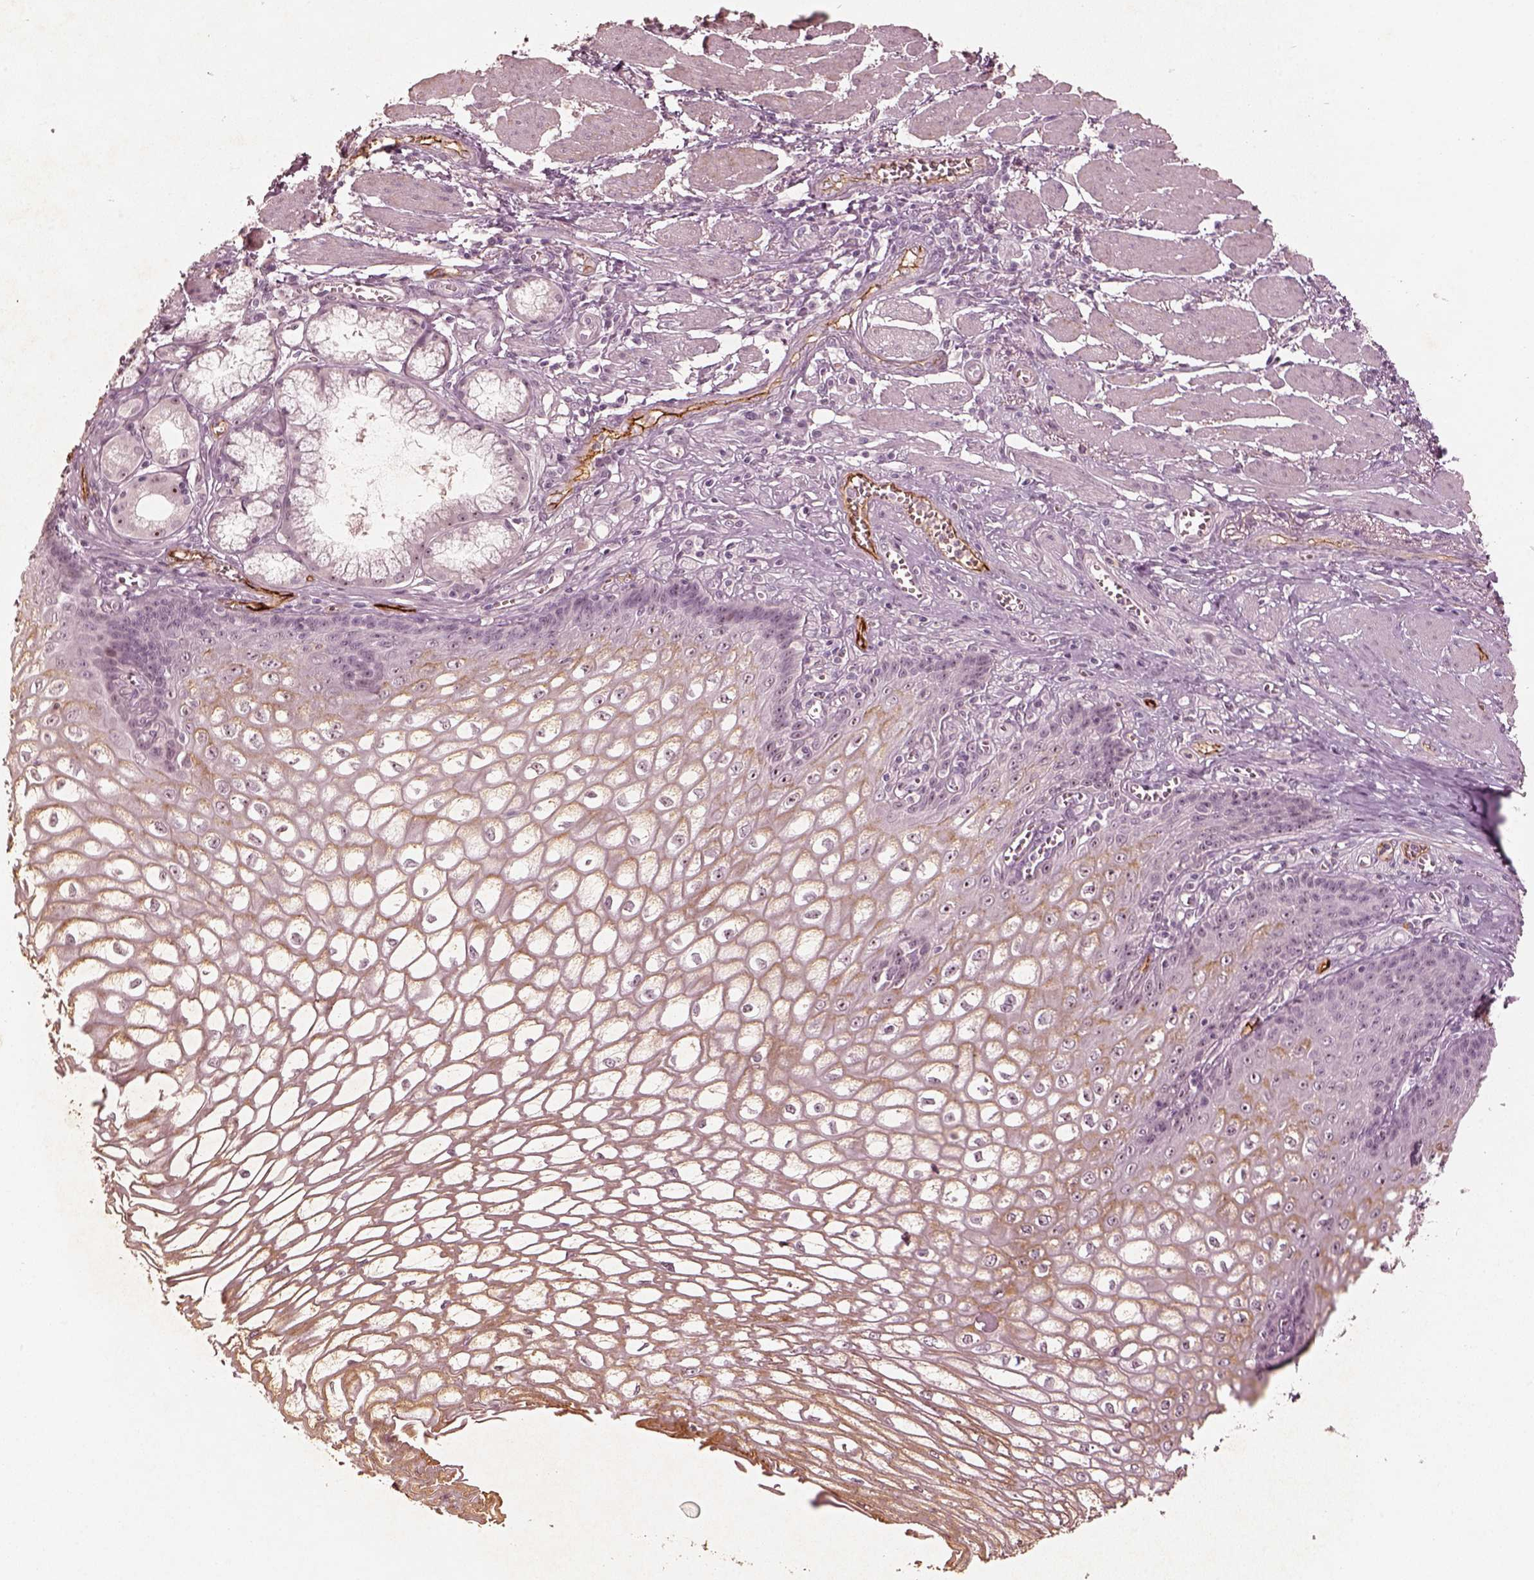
{"staining": {"intensity": "weak", "quantity": "25%-75%", "location": "cytoplasmic/membranous"}, "tissue": "esophagus", "cell_type": "Squamous epithelial cells", "image_type": "normal", "snomed": [{"axis": "morphology", "description": "Normal tissue, NOS"}, {"axis": "topography", "description": "Esophagus"}], "caption": "Brown immunohistochemical staining in unremarkable human esophagus shows weak cytoplasmic/membranous expression in about 25%-75% of squamous epithelial cells. (DAB IHC, brown staining for protein, blue staining for nuclei).", "gene": "MADCAM1", "patient": {"sex": "male", "age": 58}}